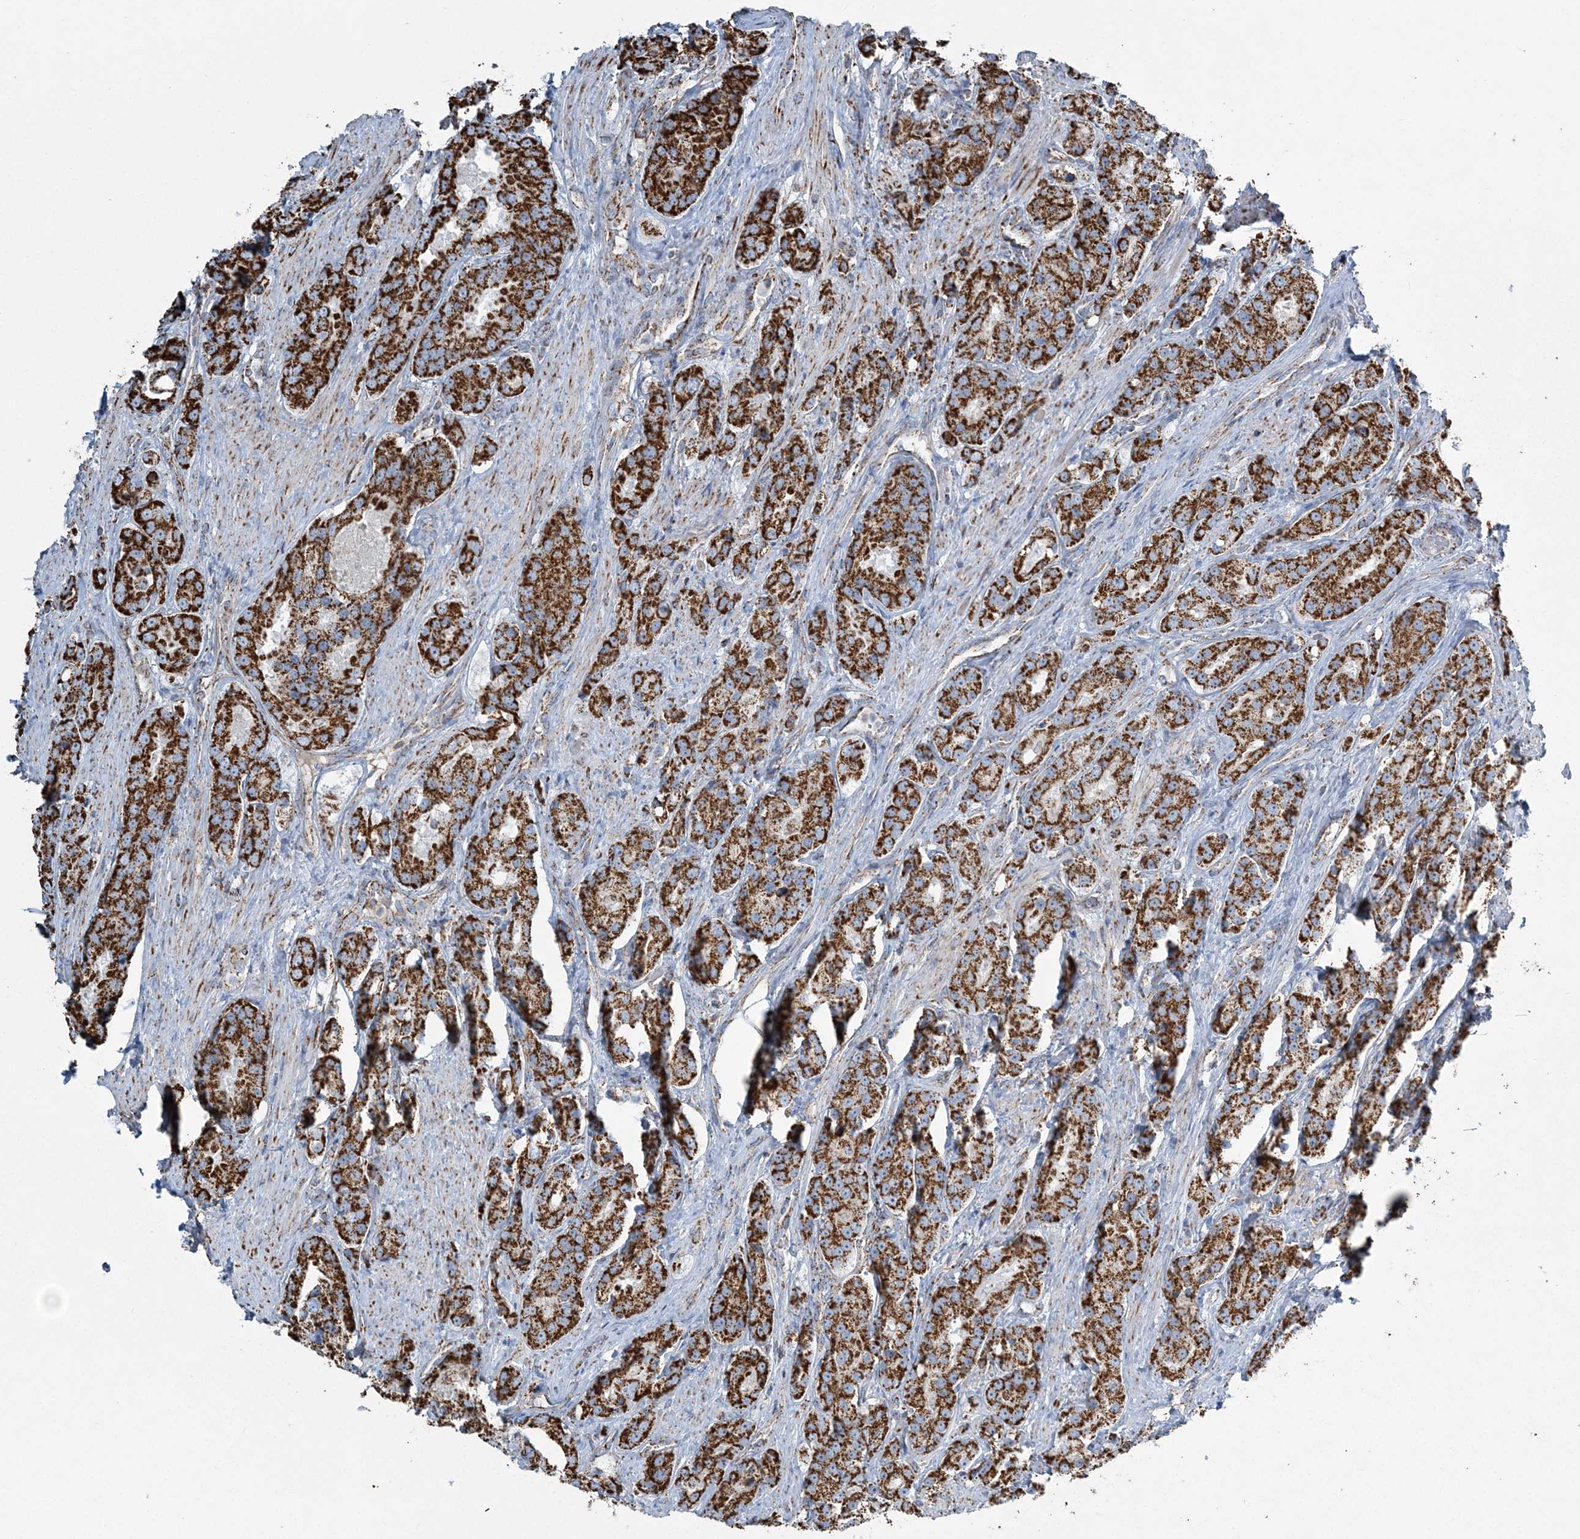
{"staining": {"intensity": "strong", "quantity": ">75%", "location": "cytoplasmic/membranous"}, "tissue": "prostate cancer", "cell_type": "Tumor cells", "image_type": "cancer", "snomed": [{"axis": "morphology", "description": "Adenocarcinoma, High grade"}, {"axis": "topography", "description": "Prostate"}], "caption": "This is an image of immunohistochemistry staining of prostate high-grade adenocarcinoma, which shows strong expression in the cytoplasmic/membranous of tumor cells.", "gene": "RAB11FIP3", "patient": {"sex": "male", "age": 60}}